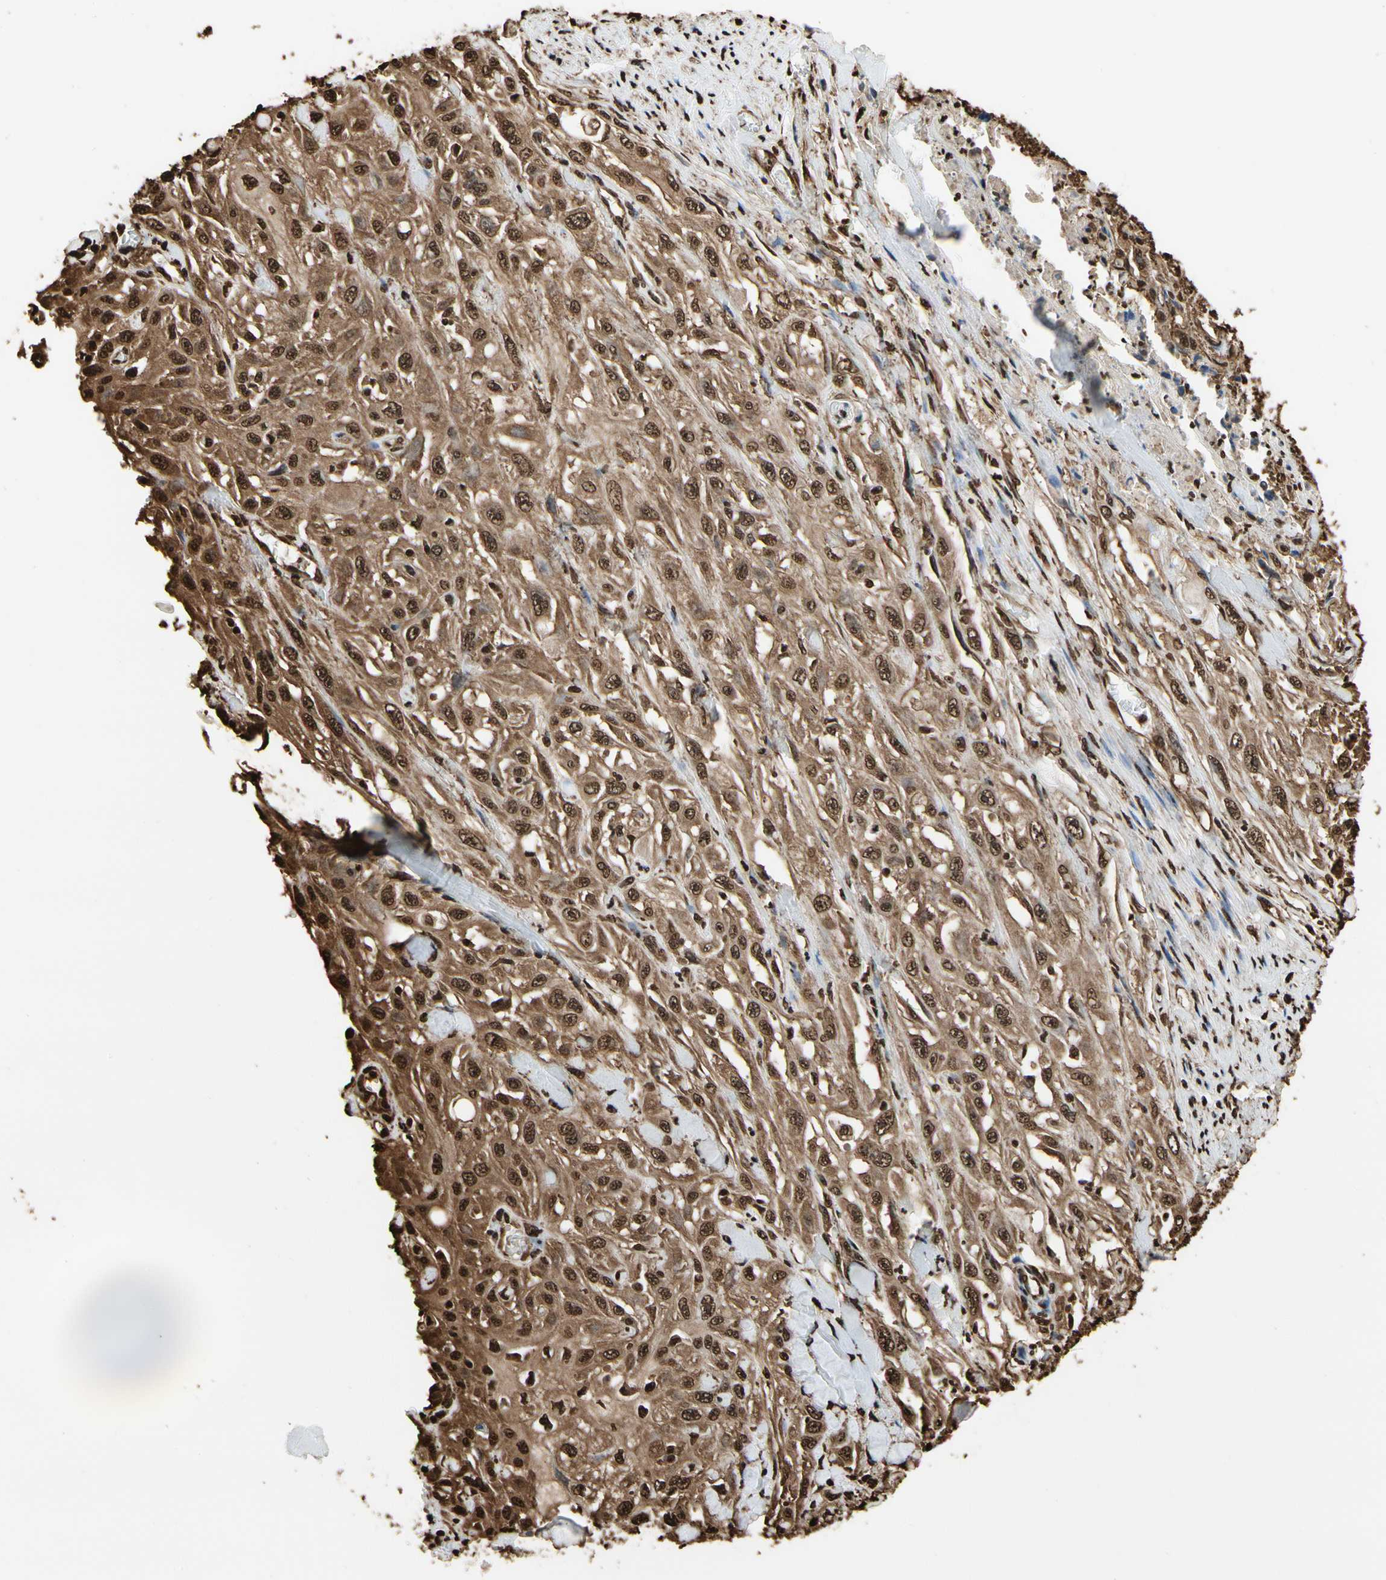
{"staining": {"intensity": "strong", "quantity": ">75%", "location": "cytoplasmic/membranous,nuclear"}, "tissue": "skin cancer", "cell_type": "Tumor cells", "image_type": "cancer", "snomed": [{"axis": "morphology", "description": "Squamous cell carcinoma, NOS"}, {"axis": "morphology", "description": "Squamous cell carcinoma, metastatic, NOS"}, {"axis": "topography", "description": "Skin"}, {"axis": "topography", "description": "Lymph node"}], "caption": "This histopathology image shows immunohistochemistry (IHC) staining of human skin squamous cell carcinoma, with high strong cytoplasmic/membranous and nuclear expression in about >75% of tumor cells.", "gene": "HNRNPK", "patient": {"sex": "male", "age": 75}}